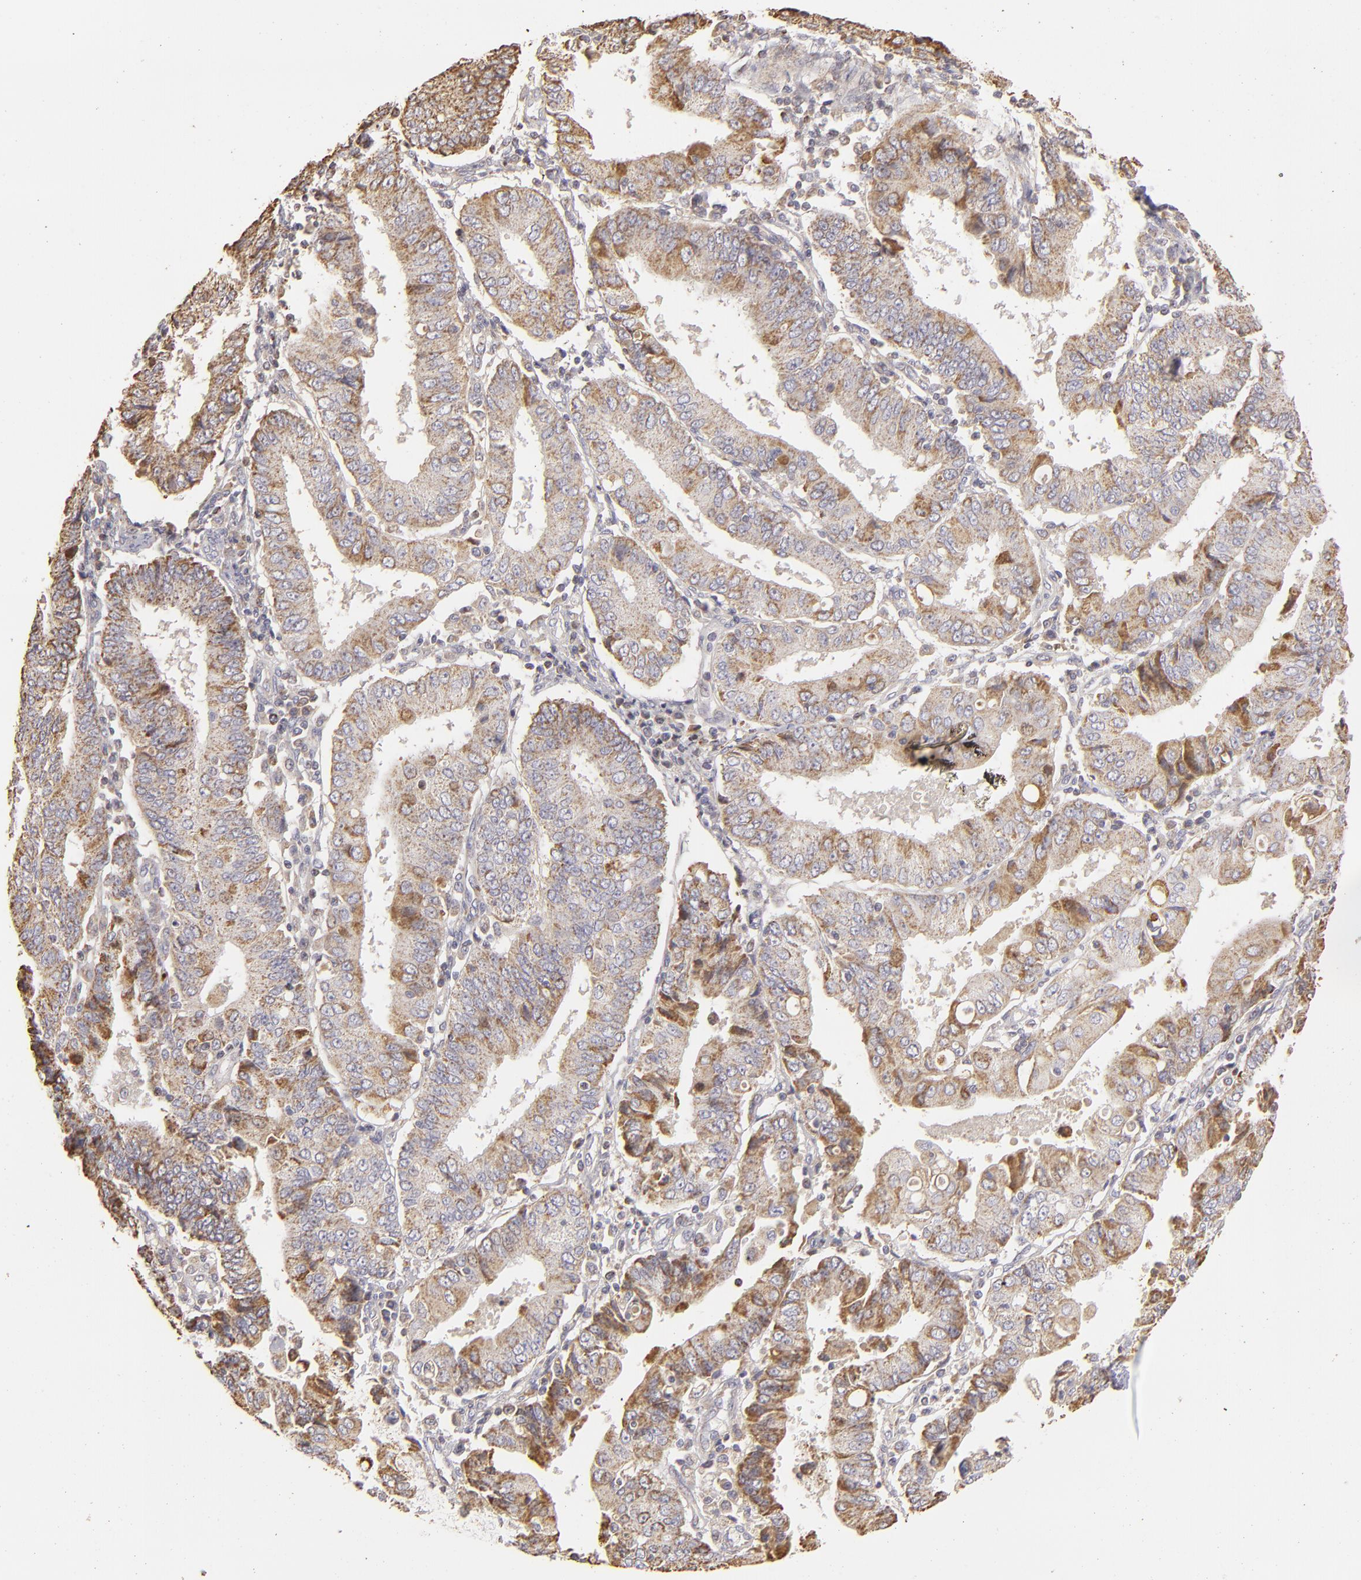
{"staining": {"intensity": "moderate", "quantity": "25%-75%", "location": "cytoplasmic/membranous"}, "tissue": "endometrial cancer", "cell_type": "Tumor cells", "image_type": "cancer", "snomed": [{"axis": "morphology", "description": "Adenocarcinoma, NOS"}, {"axis": "topography", "description": "Endometrium"}], "caption": "Endometrial cancer (adenocarcinoma) stained with a brown dye displays moderate cytoplasmic/membranous positive staining in about 25%-75% of tumor cells.", "gene": "CFB", "patient": {"sex": "female", "age": 75}}